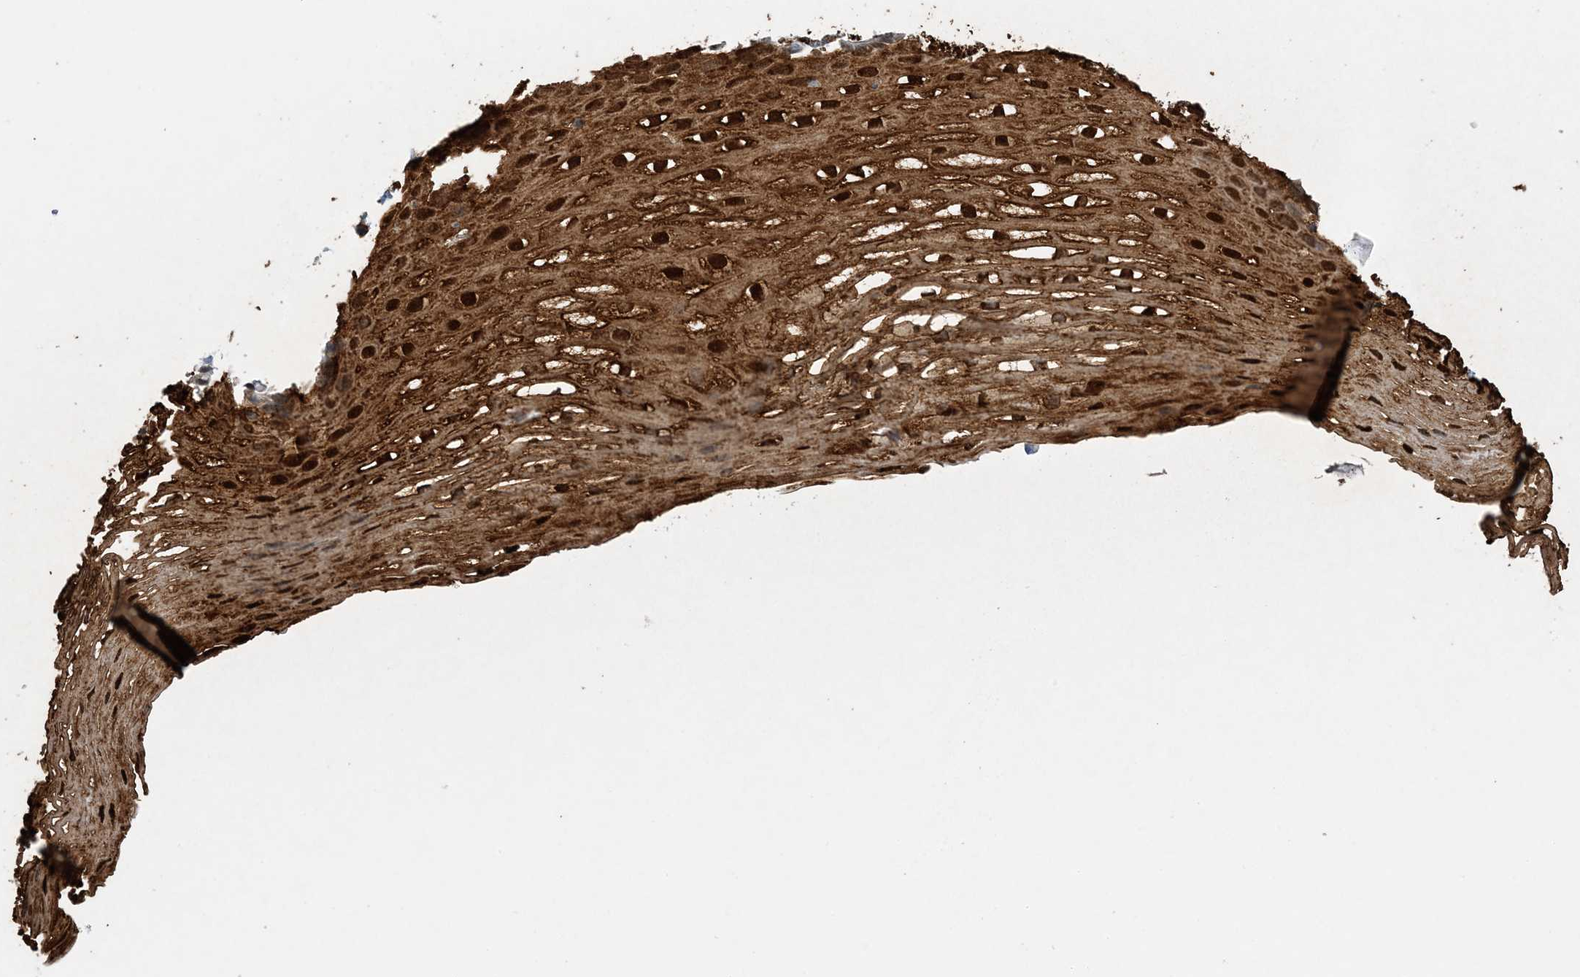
{"staining": {"intensity": "strong", "quantity": ">75%", "location": "cytoplasmic/membranous,nuclear"}, "tissue": "esophagus", "cell_type": "Squamous epithelial cells", "image_type": "normal", "snomed": [{"axis": "morphology", "description": "Normal tissue, NOS"}, {"axis": "topography", "description": "Esophagus"}], "caption": "Protein expression analysis of unremarkable human esophagus reveals strong cytoplasmic/membranous,nuclear expression in approximately >75% of squamous epithelial cells. (DAB IHC, brown staining for protein, blue staining for nuclei).", "gene": "ANXA1", "patient": {"sex": "male", "age": 62}}